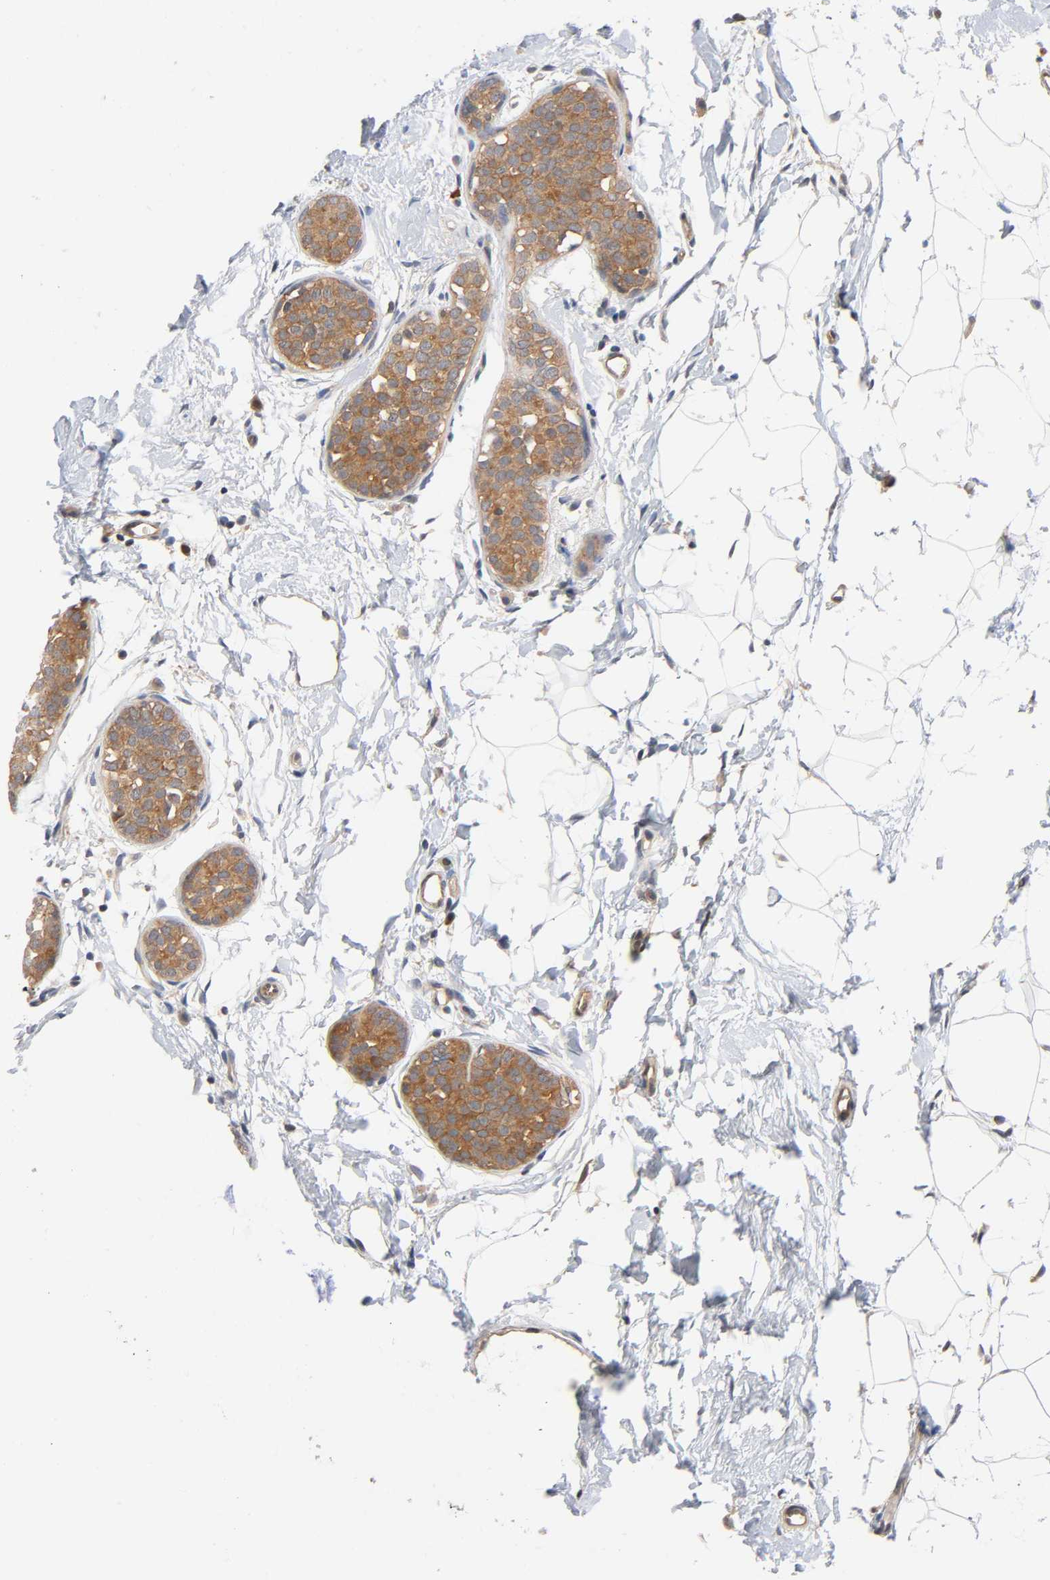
{"staining": {"intensity": "moderate", "quantity": ">75%", "location": "cytoplasmic/membranous"}, "tissue": "breast cancer", "cell_type": "Tumor cells", "image_type": "cancer", "snomed": [{"axis": "morphology", "description": "Lobular carcinoma, in situ"}, {"axis": "morphology", "description": "Lobular carcinoma"}, {"axis": "topography", "description": "Breast"}], "caption": "A photomicrograph of breast cancer (lobular carcinoma in situ) stained for a protein demonstrates moderate cytoplasmic/membranous brown staining in tumor cells. (Brightfield microscopy of DAB IHC at high magnification).", "gene": "PRKAB1", "patient": {"sex": "female", "age": 41}}